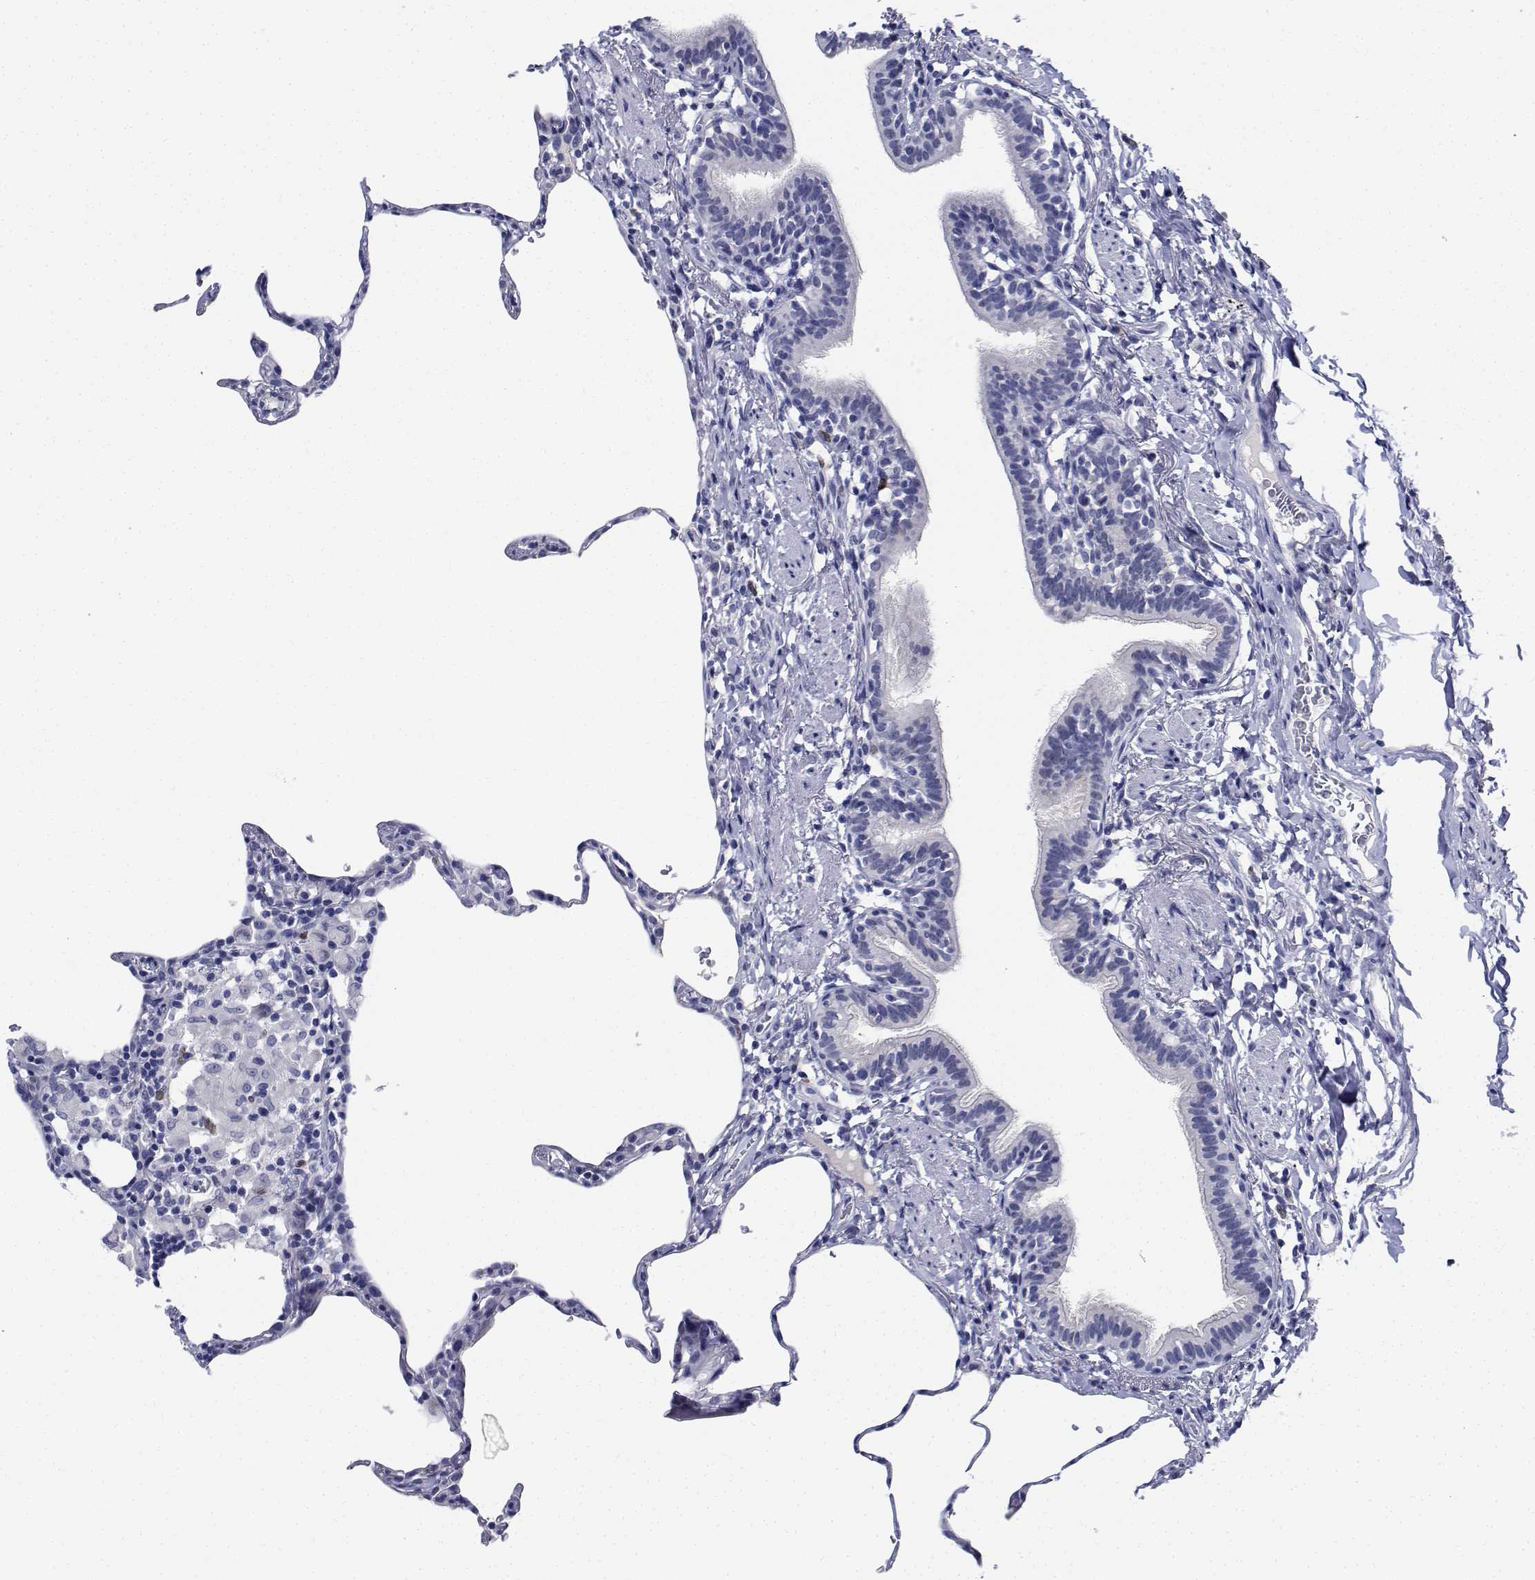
{"staining": {"intensity": "negative", "quantity": "none", "location": "none"}, "tissue": "lung", "cell_type": "Alveolar cells", "image_type": "normal", "snomed": [{"axis": "morphology", "description": "Normal tissue, NOS"}, {"axis": "topography", "description": "Lung"}], "caption": "Lung stained for a protein using IHC displays no staining alveolar cells.", "gene": "PLXNA4", "patient": {"sex": "female", "age": 57}}